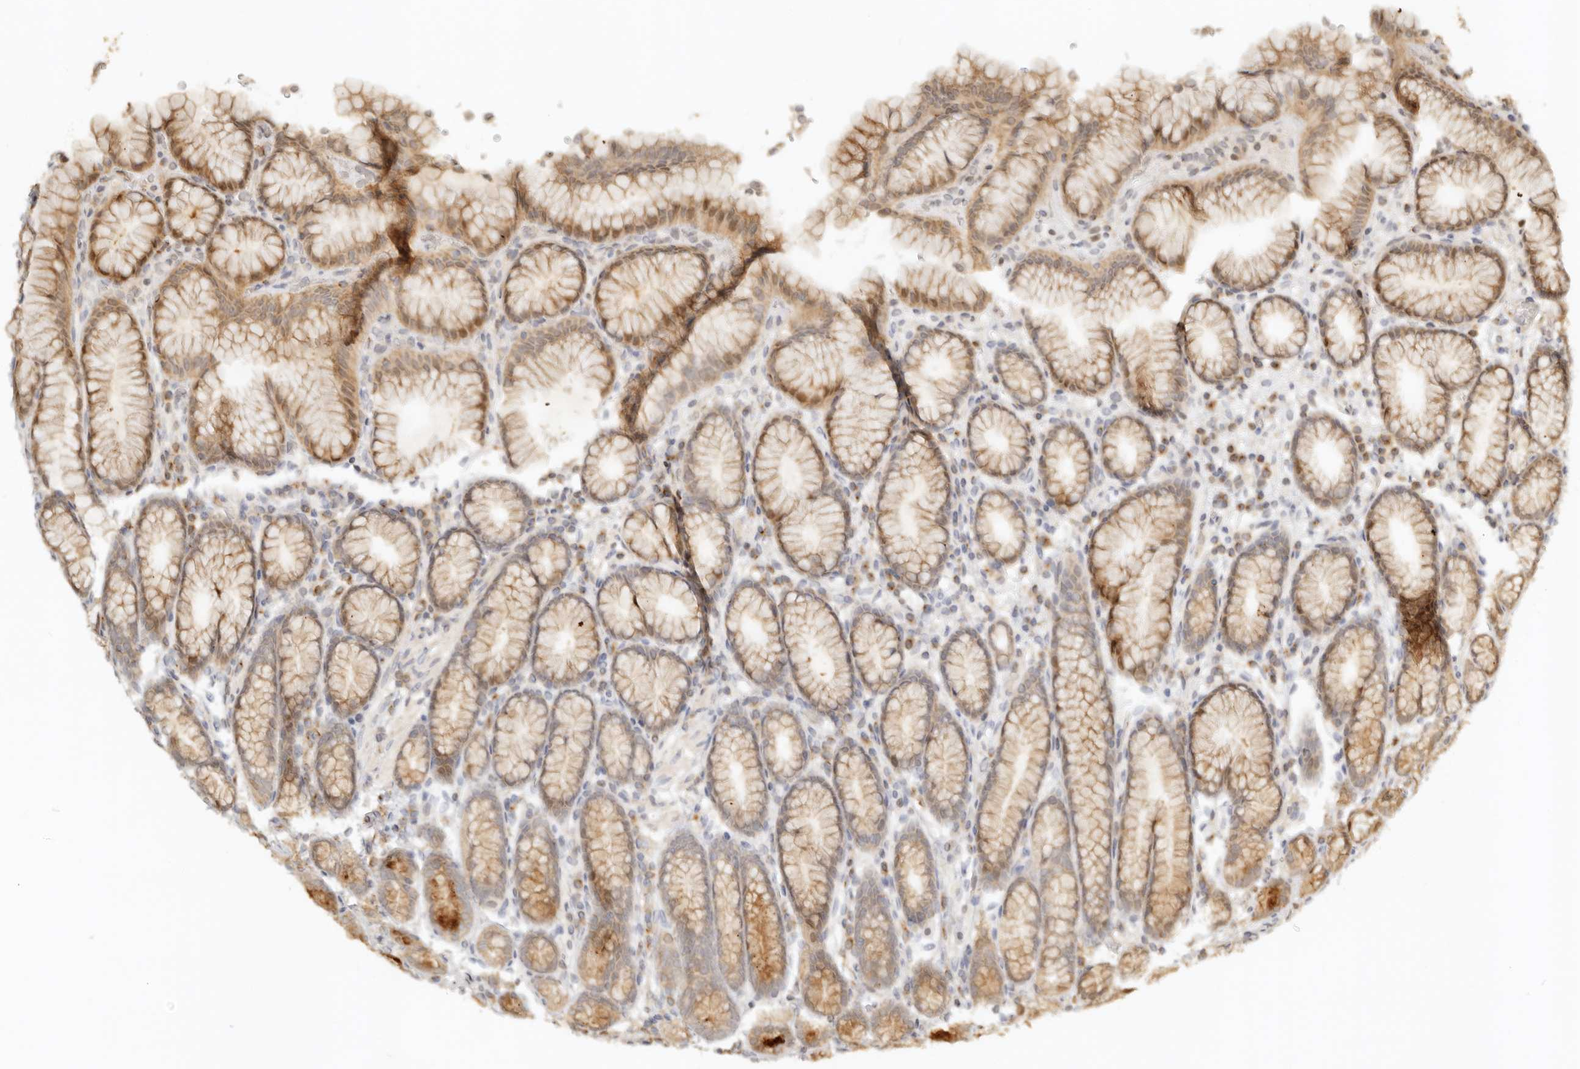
{"staining": {"intensity": "moderate", "quantity": ">75%", "location": "cytoplasmic/membranous,nuclear"}, "tissue": "stomach", "cell_type": "Glandular cells", "image_type": "normal", "snomed": [{"axis": "morphology", "description": "Normal tissue, NOS"}, {"axis": "topography", "description": "Stomach"}], "caption": "Immunohistochemical staining of unremarkable stomach demonstrates medium levels of moderate cytoplasmic/membranous,nuclear expression in about >75% of glandular cells. (IHC, brightfield microscopy, high magnification).", "gene": "KIF2B", "patient": {"sex": "male", "age": 42}}